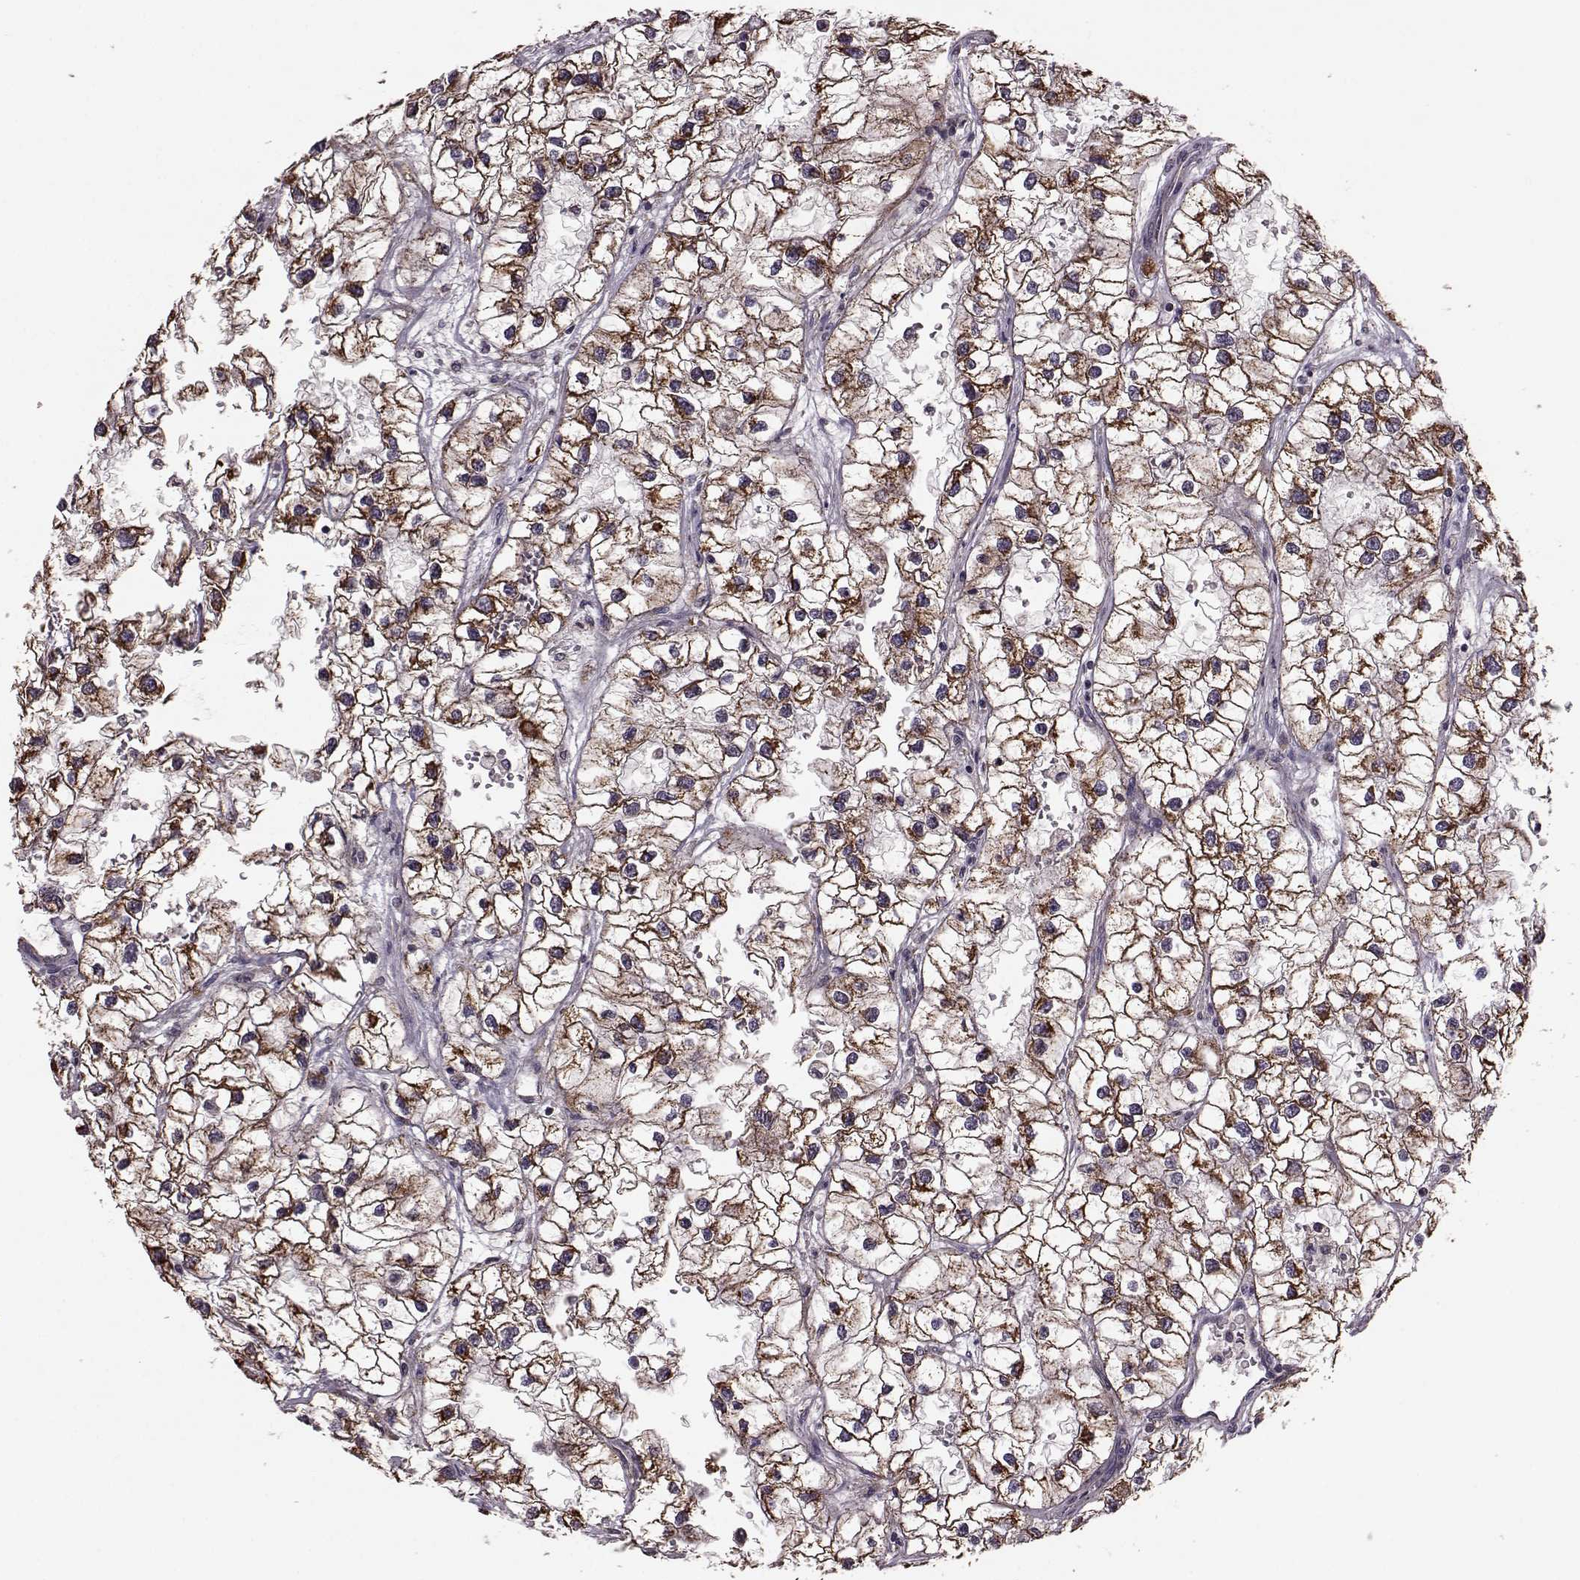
{"staining": {"intensity": "strong", "quantity": ">75%", "location": "cytoplasmic/membranous"}, "tissue": "renal cancer", "cell_type": "Tumor cells", "image_type": "cancer", "snomed": [{"axis": "morphology", "description": "Adenocarcinoma, NOS"}, {"axis": "topography", "description": "Kidney"}], "caption": "Human adenocarcinoma (renal) stained for a protein (brown) displays strong cytoplasmic/membranous positive expression in about >75% of tumor cells.", "gene": "PUDP", "patient": {"sex": "male", "age": 59}}